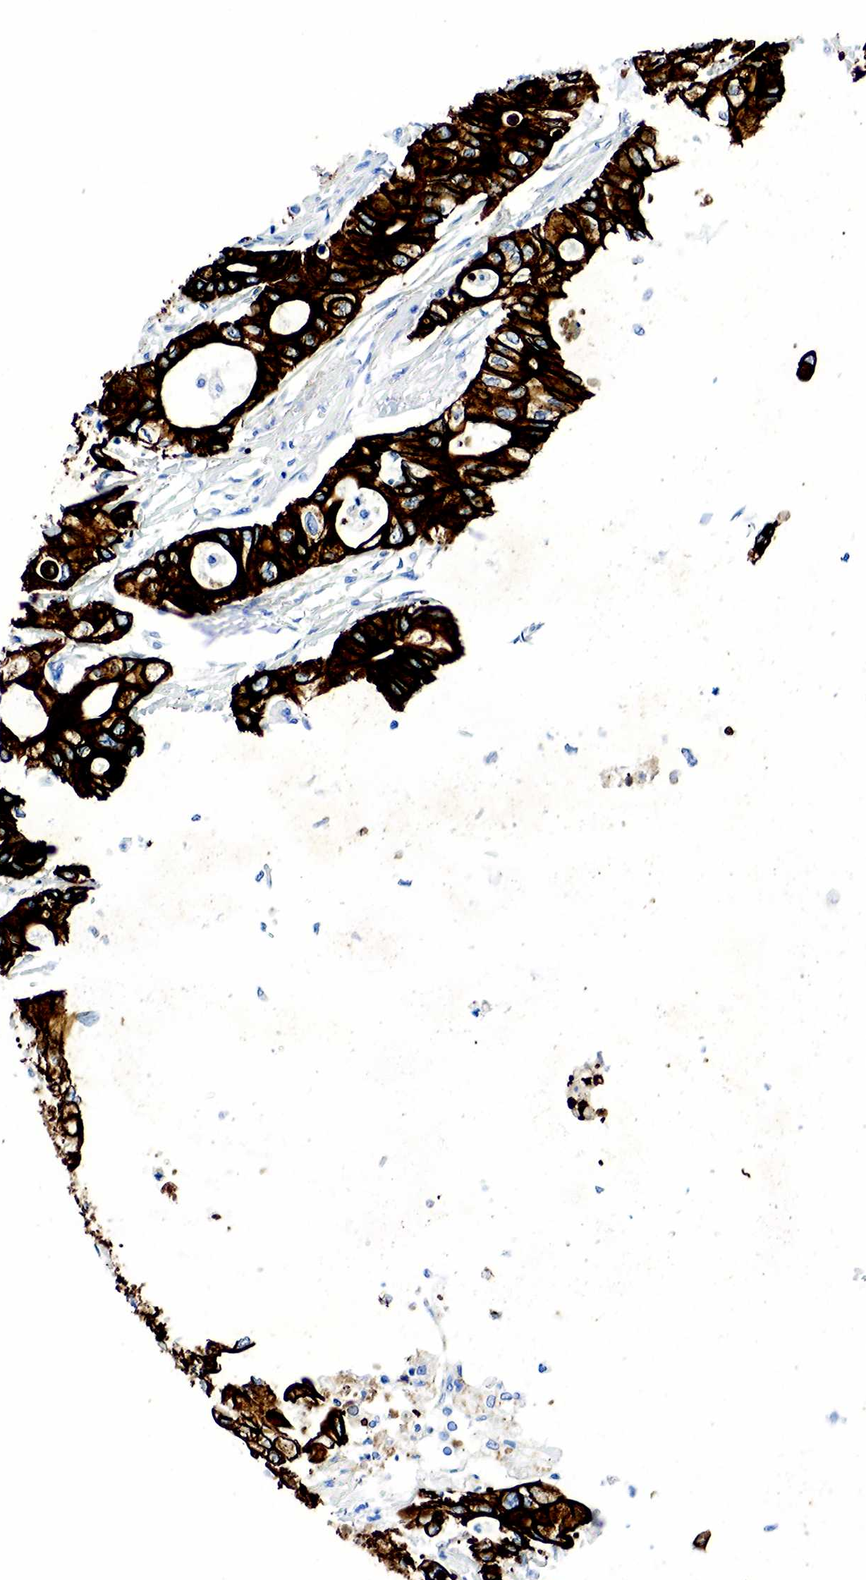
{"staining": {"intensity": "strong", "quantity": ">75%", "location": "cytoplasmic/membranous"}, "tissue": "pancreatic cancer", "cell_type": "Tumor cells", "image_type": "cancer", "snomed": [{"axis": "morphology", "description": "Adenocarcinoma, NOS"}, {"axis": "topography", "description": "Pancreas"}], "caption": "Strong cytoplasmic/membranous positivity is seen in about >75% of tumor cells in pancreatic adenocarcinoma.", "gene": "KRT7", "patient": {"sex": "male", "age": 79}}